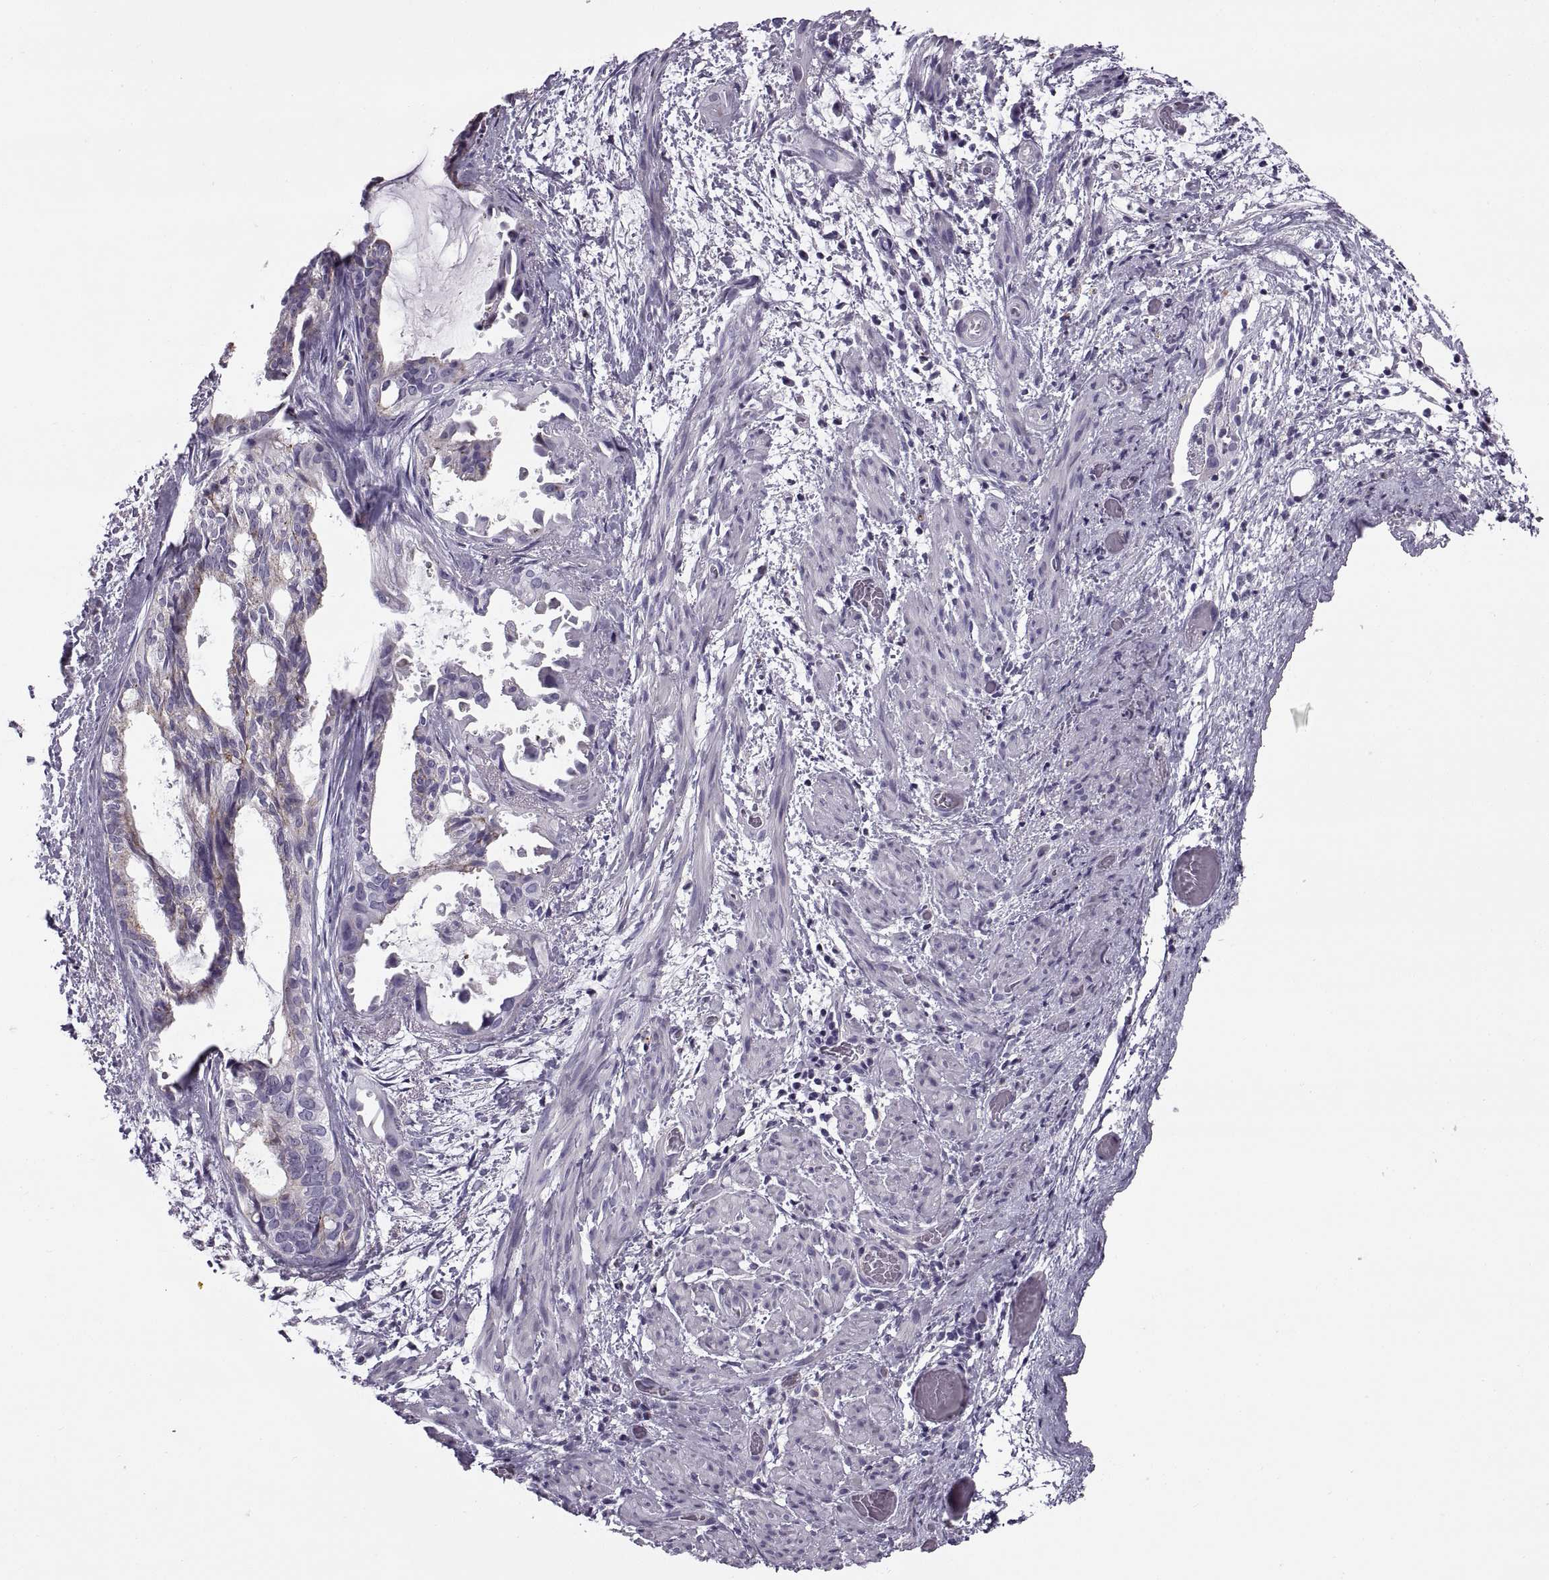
{"staining": {"intensity": "negative", "quantity": "none", "location": "none"}, "tissue": "endometrial cancer", "cell_type": "Tumor cells", "image_type": "cancer", "snomed": [{"axis": "morphology", "description": "Adenocarcinoma, NOS"}, {"axis": "topography", "description": "Endometrium"}], "caption": "Immunohistochemistry (IHC) image of neoplastic tissue: endometrial cancer (adenocarcinoma) stained with DAB shows no significant protein staining in tumor cells.", "gene": "CALCR", "patient": {"sex": "female", "age": 86}}